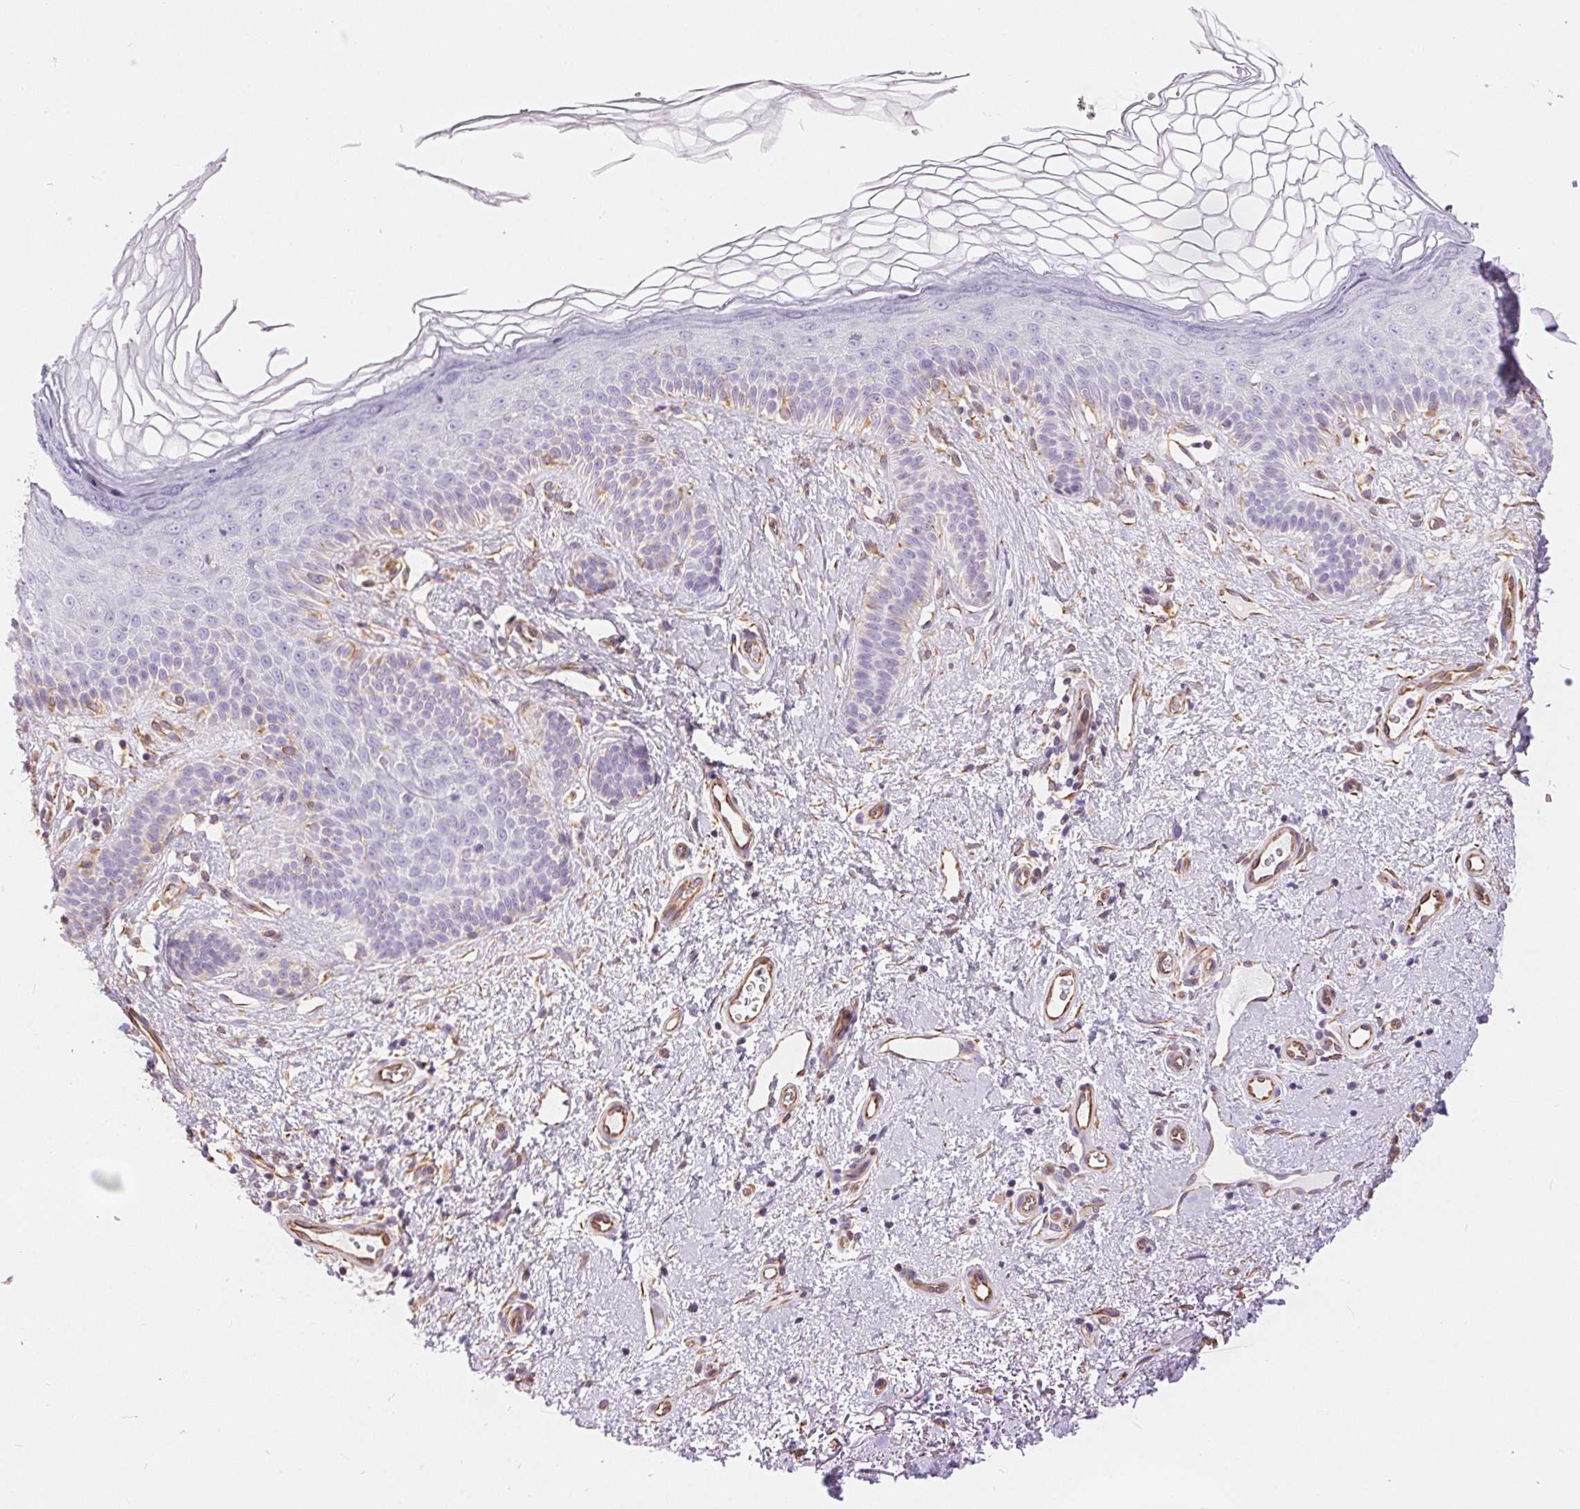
{"staining": {"intensity": "negative", "quantity": "none", "location": "none"}, "tissue": "skin cancer", "cell_type": "Tumor cells", "image_type": "cancer", "snomed": [{"axis": "morphology", "description": "Basal cell carcinoma"}, {"axis": "topography", "description": "Skin"}], "caption": "This image is of skin basal cell carcinoma stained with immunohistochemistry (IHC) to label a protein in brown with the nuclei are counter-stained blue. There is no positivity in tumor cells.", "gene": "GFAP", "patient": {"sex": "male", "age": 64}}